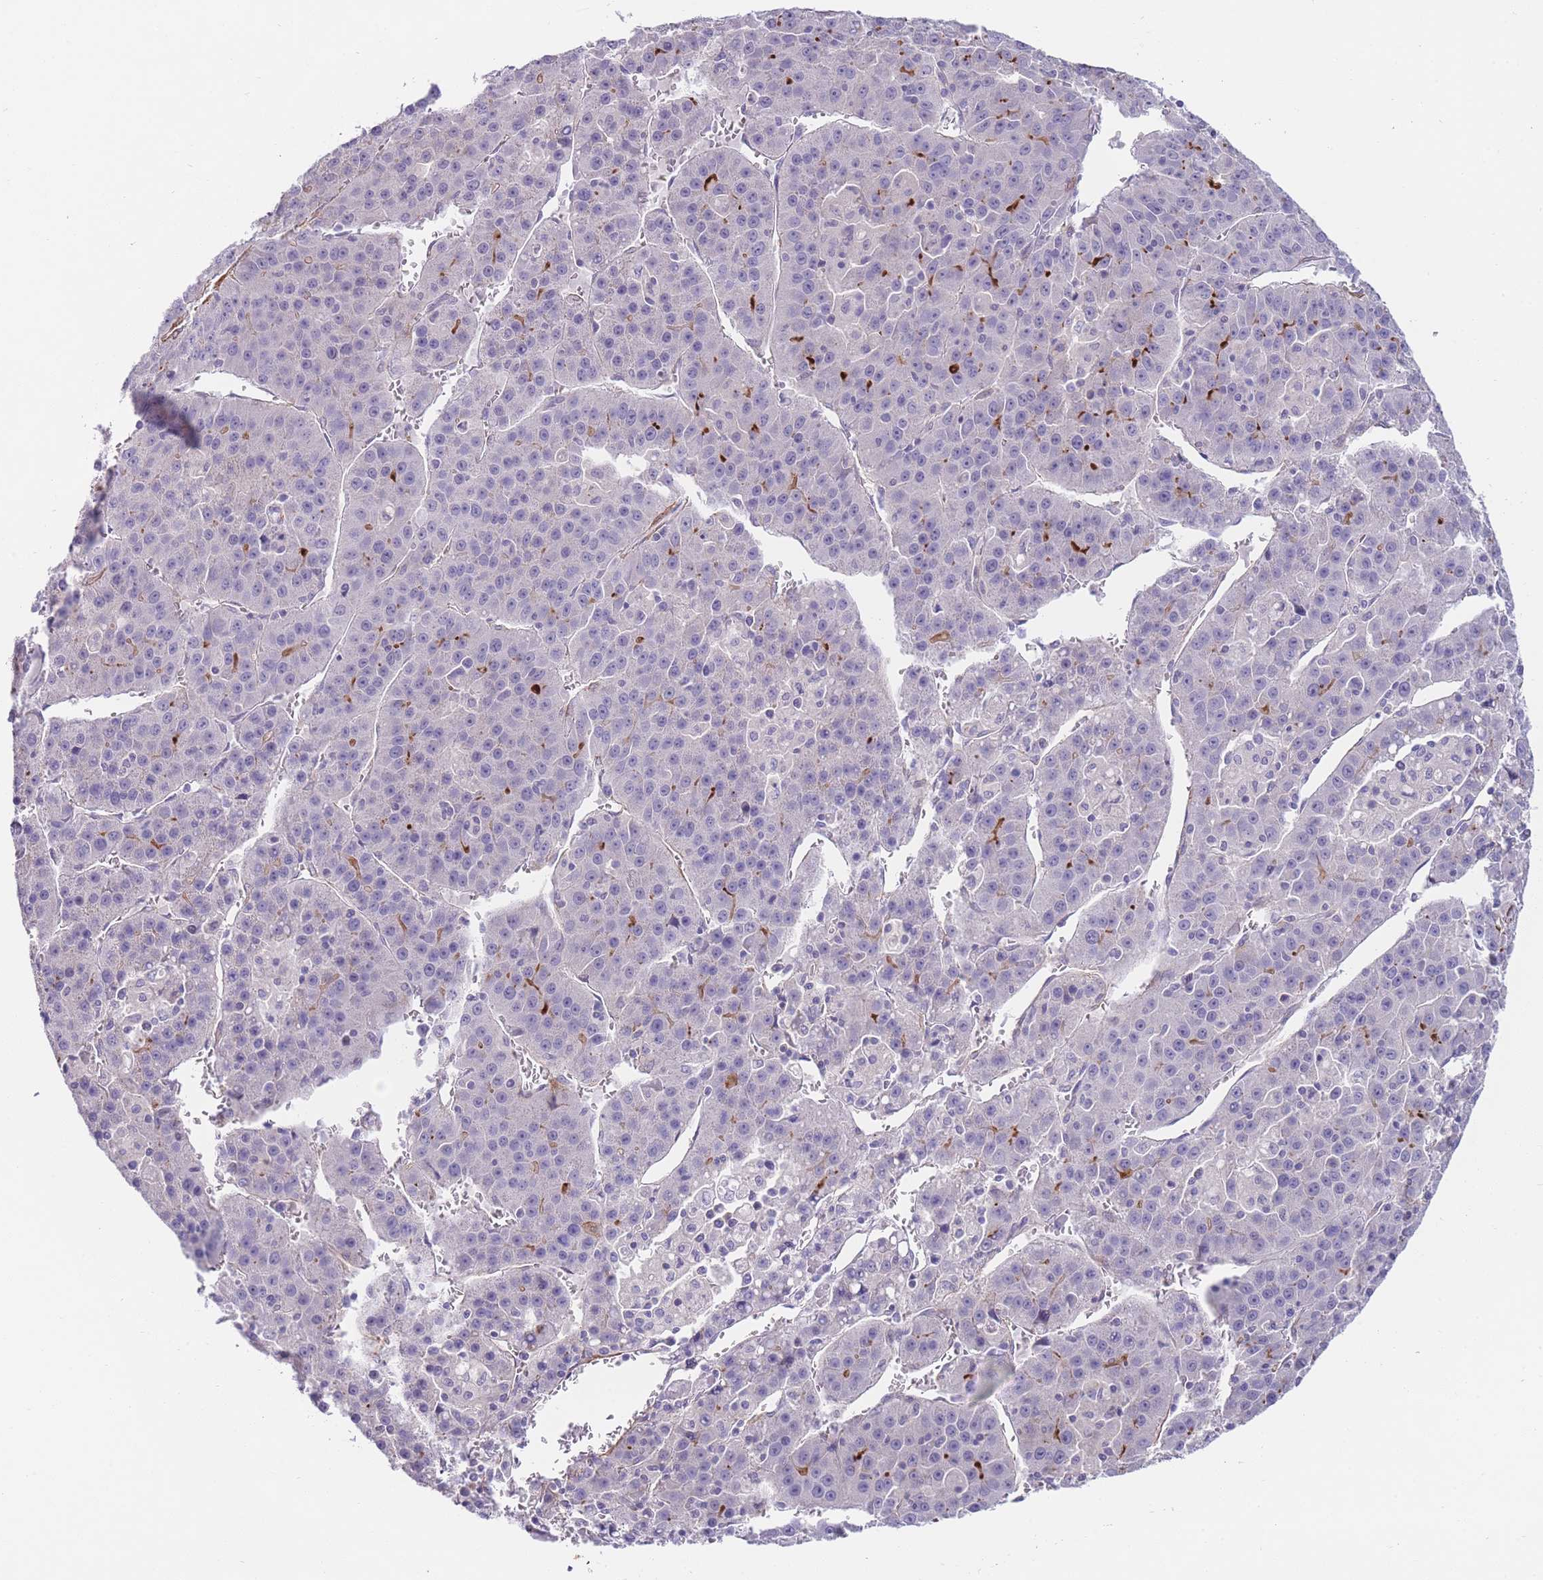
{"staining": {"intensity": "negative", "quantity": "none", "location": "none"}, "tissue": "liver cancer", "cell_type": "Tumor cells", "image_type": "cancer", "snomed": [{"axis": "morphology", "description": "Carcinoma, Hepatocellular, NOS"}, {"axis": "topography", "description": "Liver"}], "caption": "Immunohistochemical staining of hepatocellular carcinoma (liver) exhibits no significant staining in tumor cells. (Brightfield microscopy of DAB IHC at high magnification).", "gene": "FAM124A", "patient": {"sex": "female", "age": 53}}